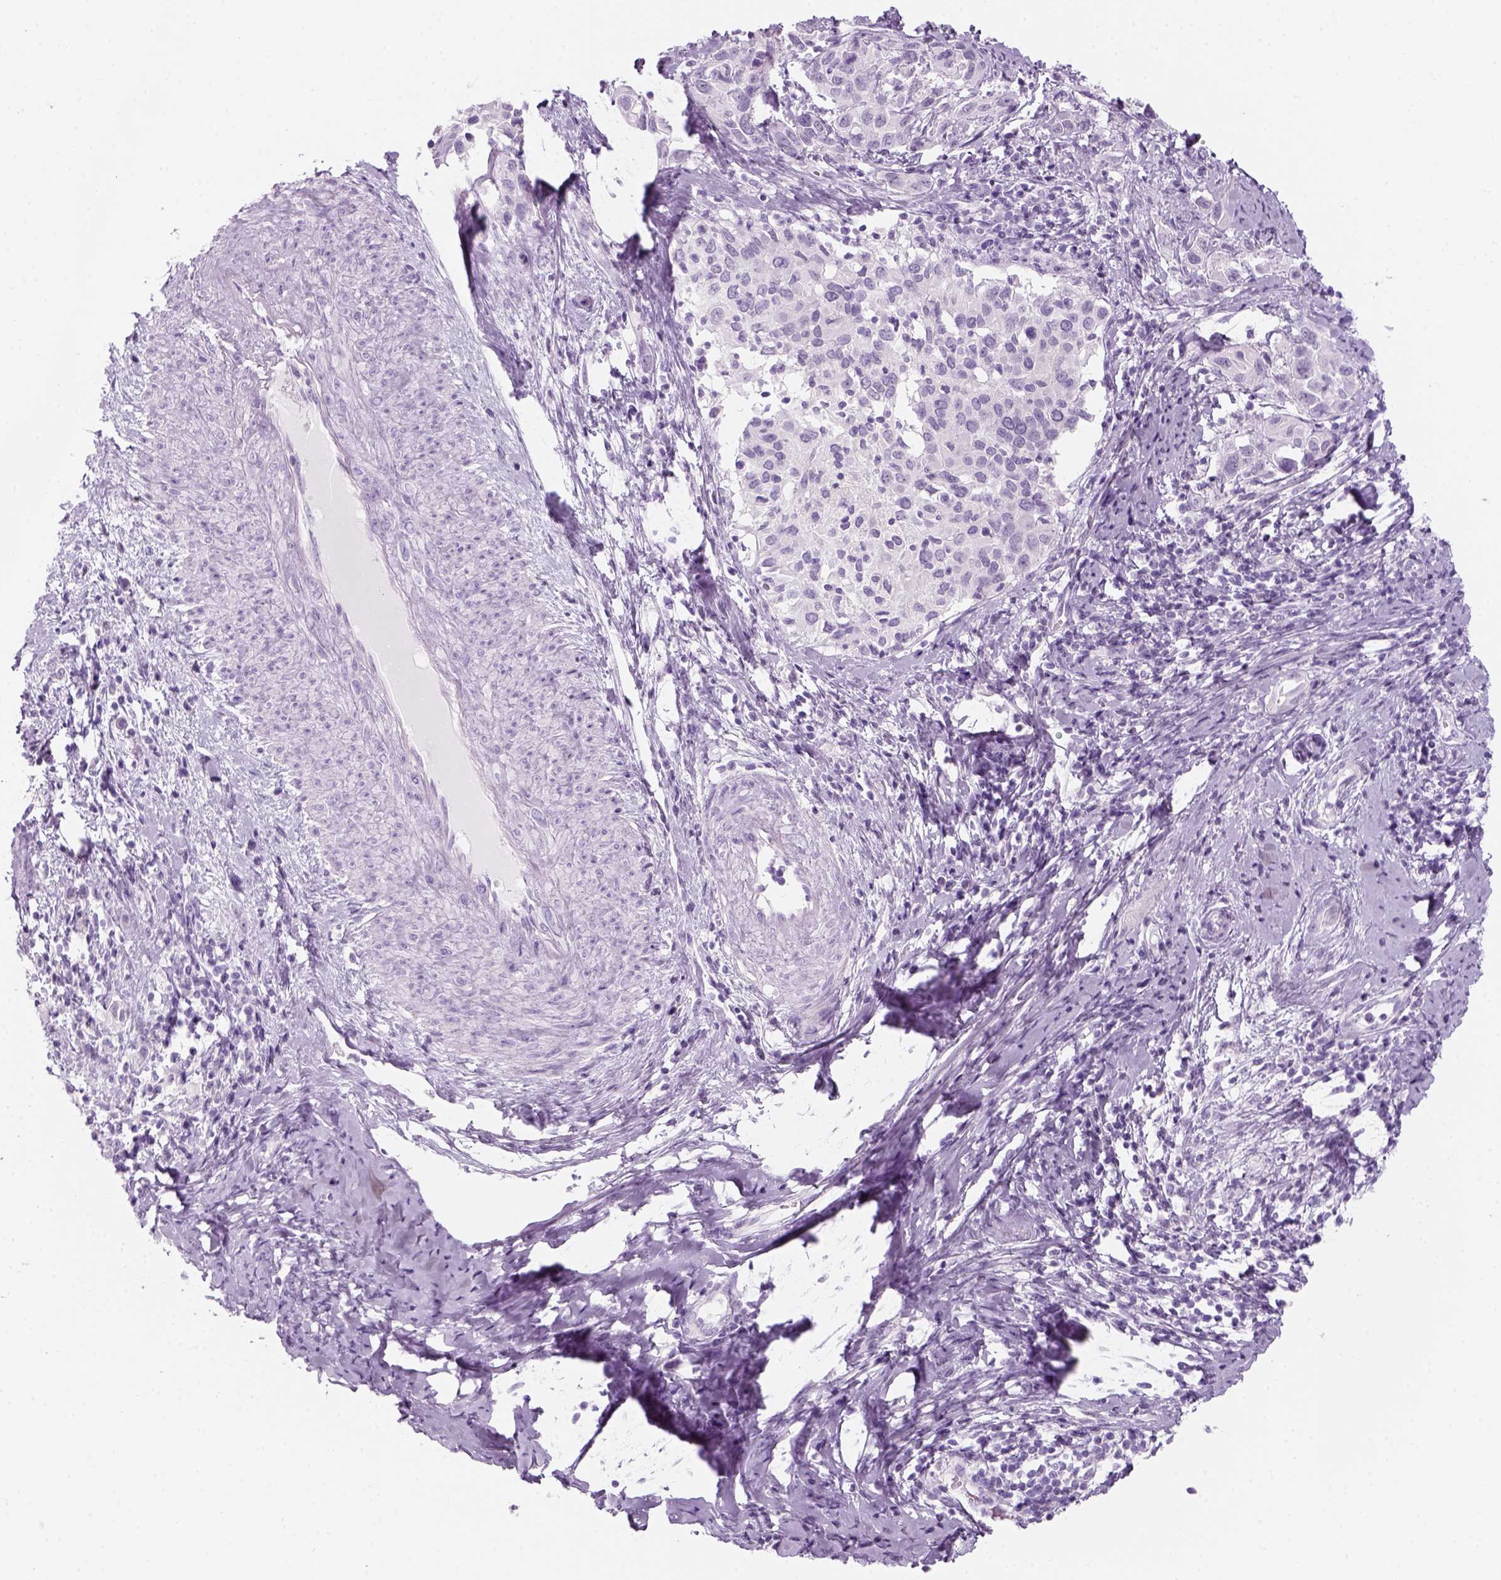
{"staining": {"intensity": "negative", "quantity": "none", "location": "none"}, "tissue": "cervical cancer", "cell_type": "Tumor cells", "image_type": "cancer", "snomed": [{"axis": "morphology", "description": "Squamous cell carcinoma, NOS"}, {"axis": "topography", "description": "Cervix"}], "caption": "This is an immunohistochemistry (IHC) image of squamous cell carcinoma (cervical). There is no expression in tumor cells.", "gene": "KRTAP11-1", "patient": {"sex": "female", "age": 51}}